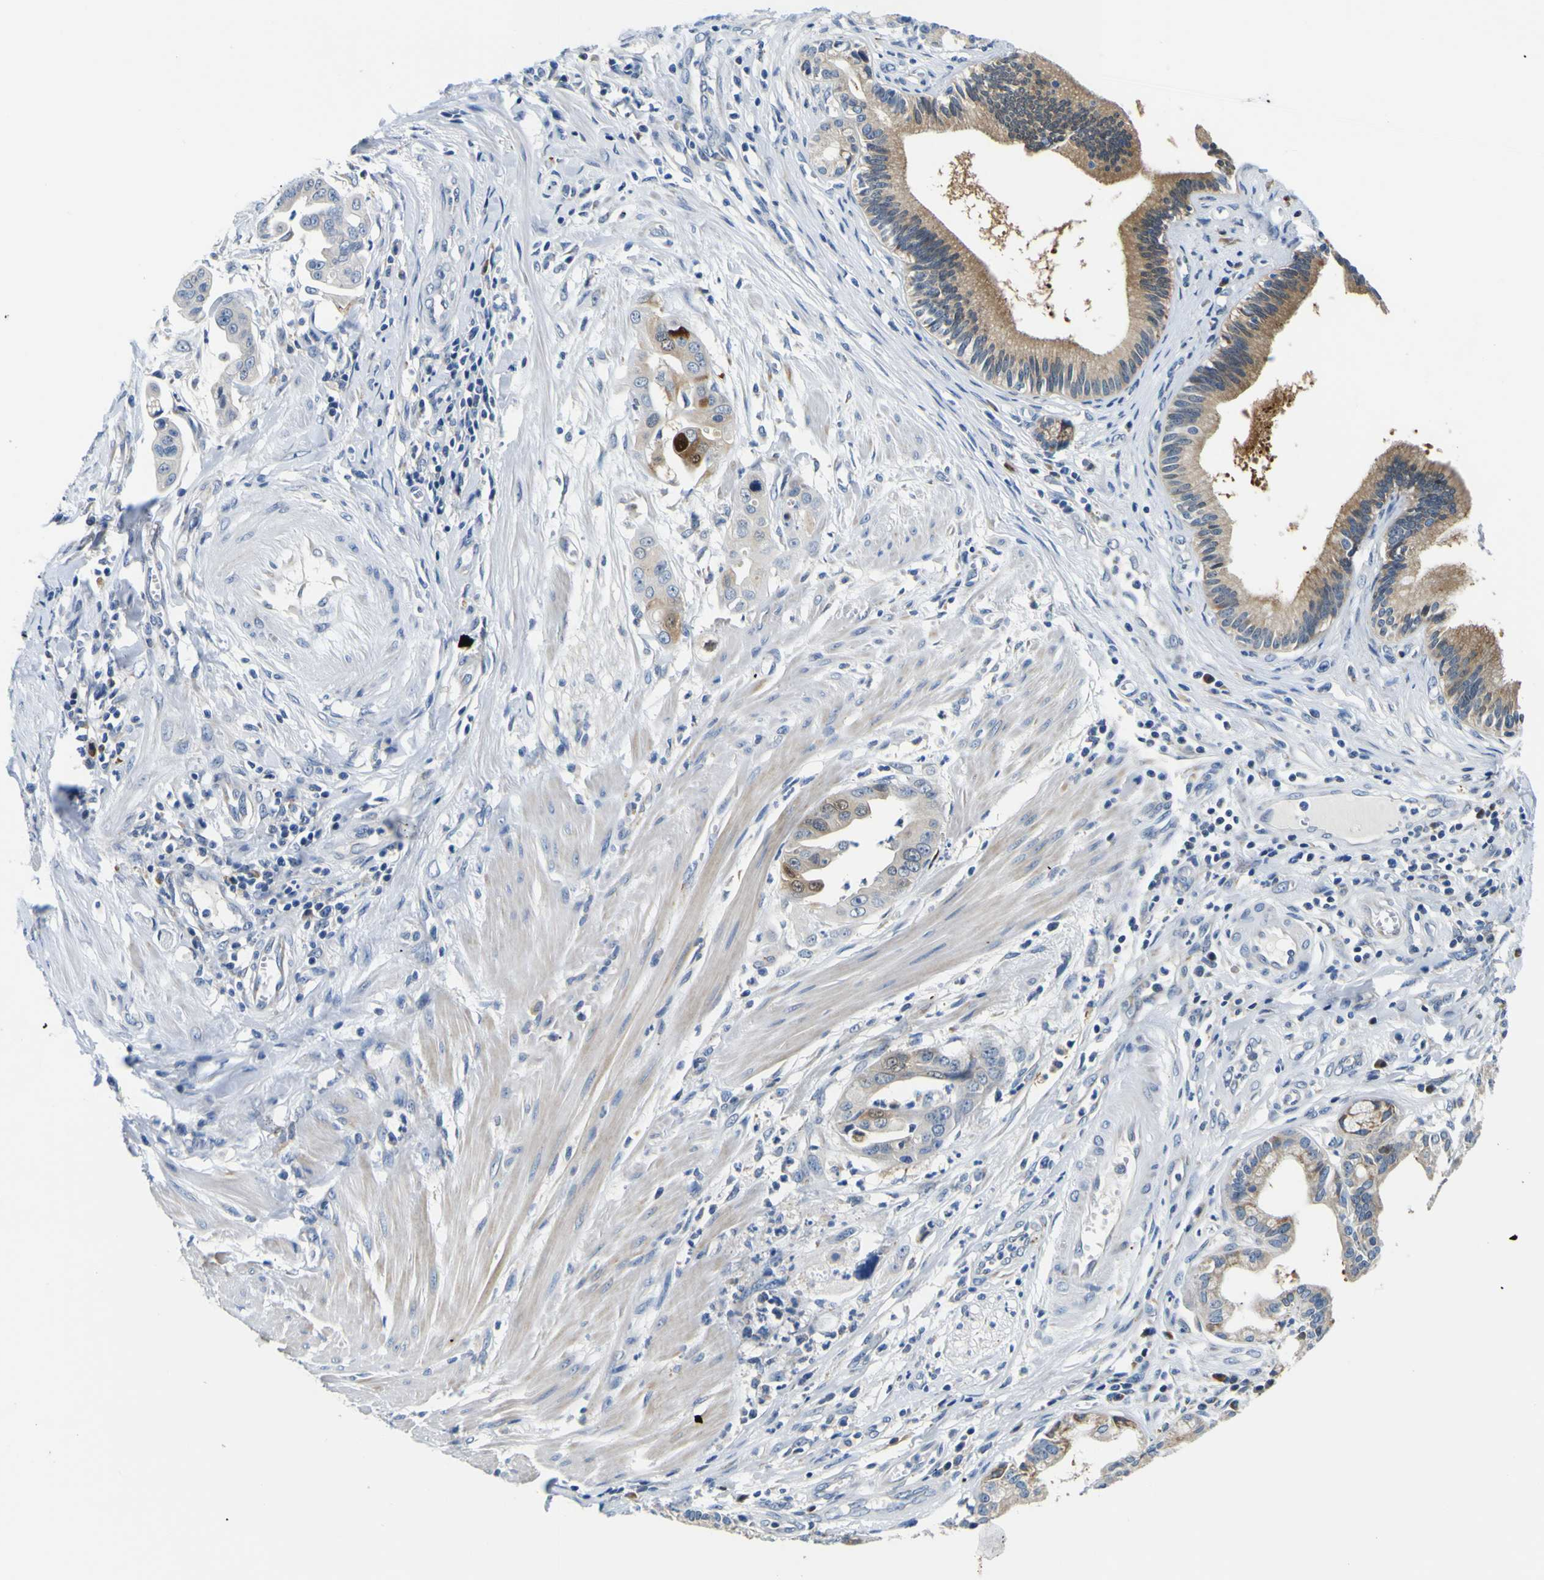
{"staining": {"intensity": "moderate", "quantity": ">75%", "location": "cytoplasmic/membranous"}, "tissue": "pancreatic cancer", "cell_type": "Tumor cells", "image_type": "cancer", "snomed": [{"axis": "morphology", "description": "Adenocarcinoma, NOS"}, {"axis": "topography", "description": "Pancreas"}], "caption": "Pancreatic adenocarcinoma stained for a protein (brown) reveals moderate cytoplasmic/membranous positive expression in approximately >75% of tumor cells.", "gene": "NLRP3", "patient": {"sex": "female", "age": 75}}